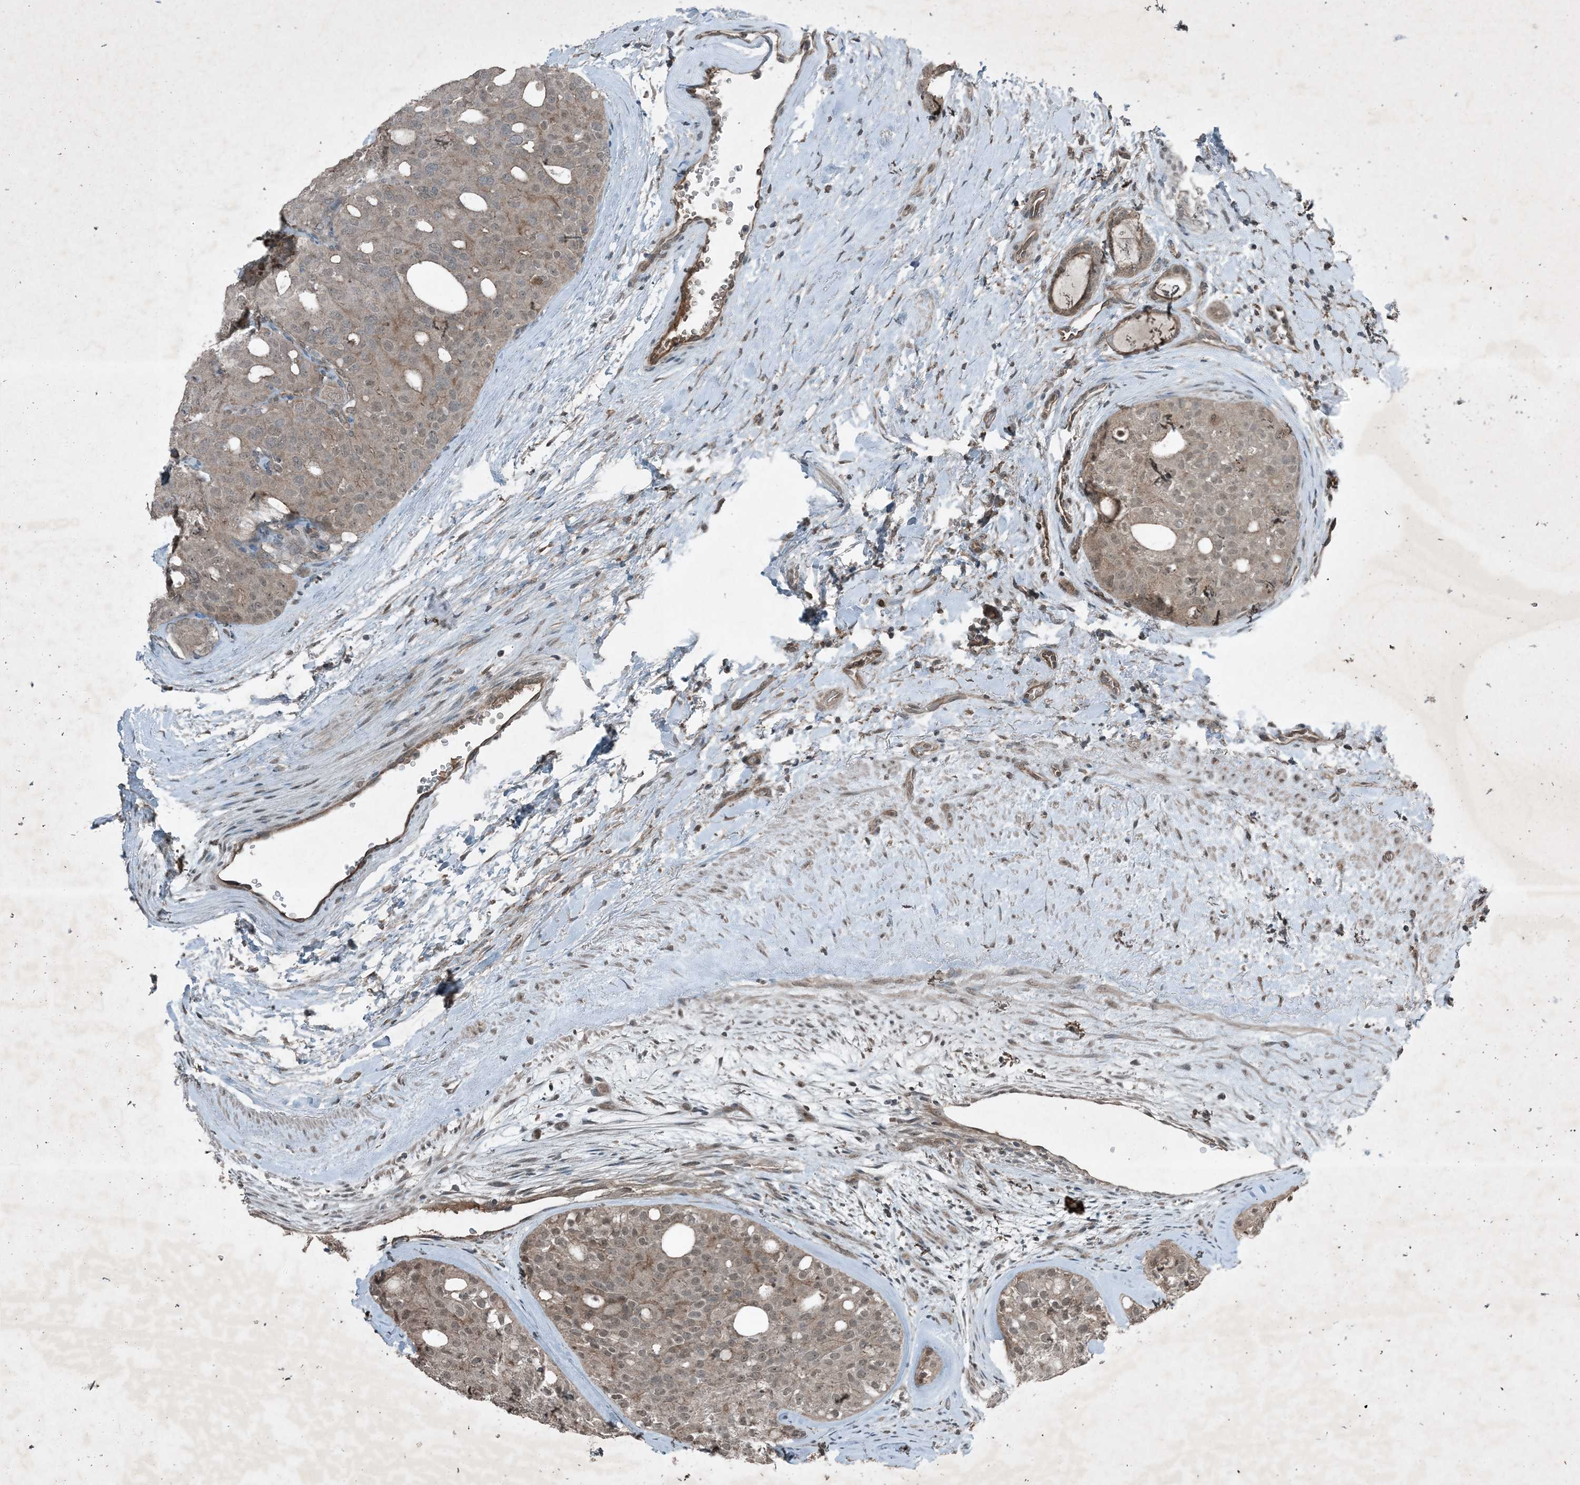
{"staining": {"intensity": "weak", "quantity": "<25%", "location": "cytoplasmic/membranous"}, "tissue": "thyroid cancer", "cell_type": "Tumor cells", "image_type": "cancer", "snomed": [{"axis": "morphology", "description": "Follicular adenoma carcinoma, NOS"}, {"axis": "topography", "description": "Thyroid gland"}], "caption": "Tumor cells show no significant expression in thyroid follicular adenoma carcinoma.", "gene": "MDN1", "patient": {"sex": "male", "age": 75}}